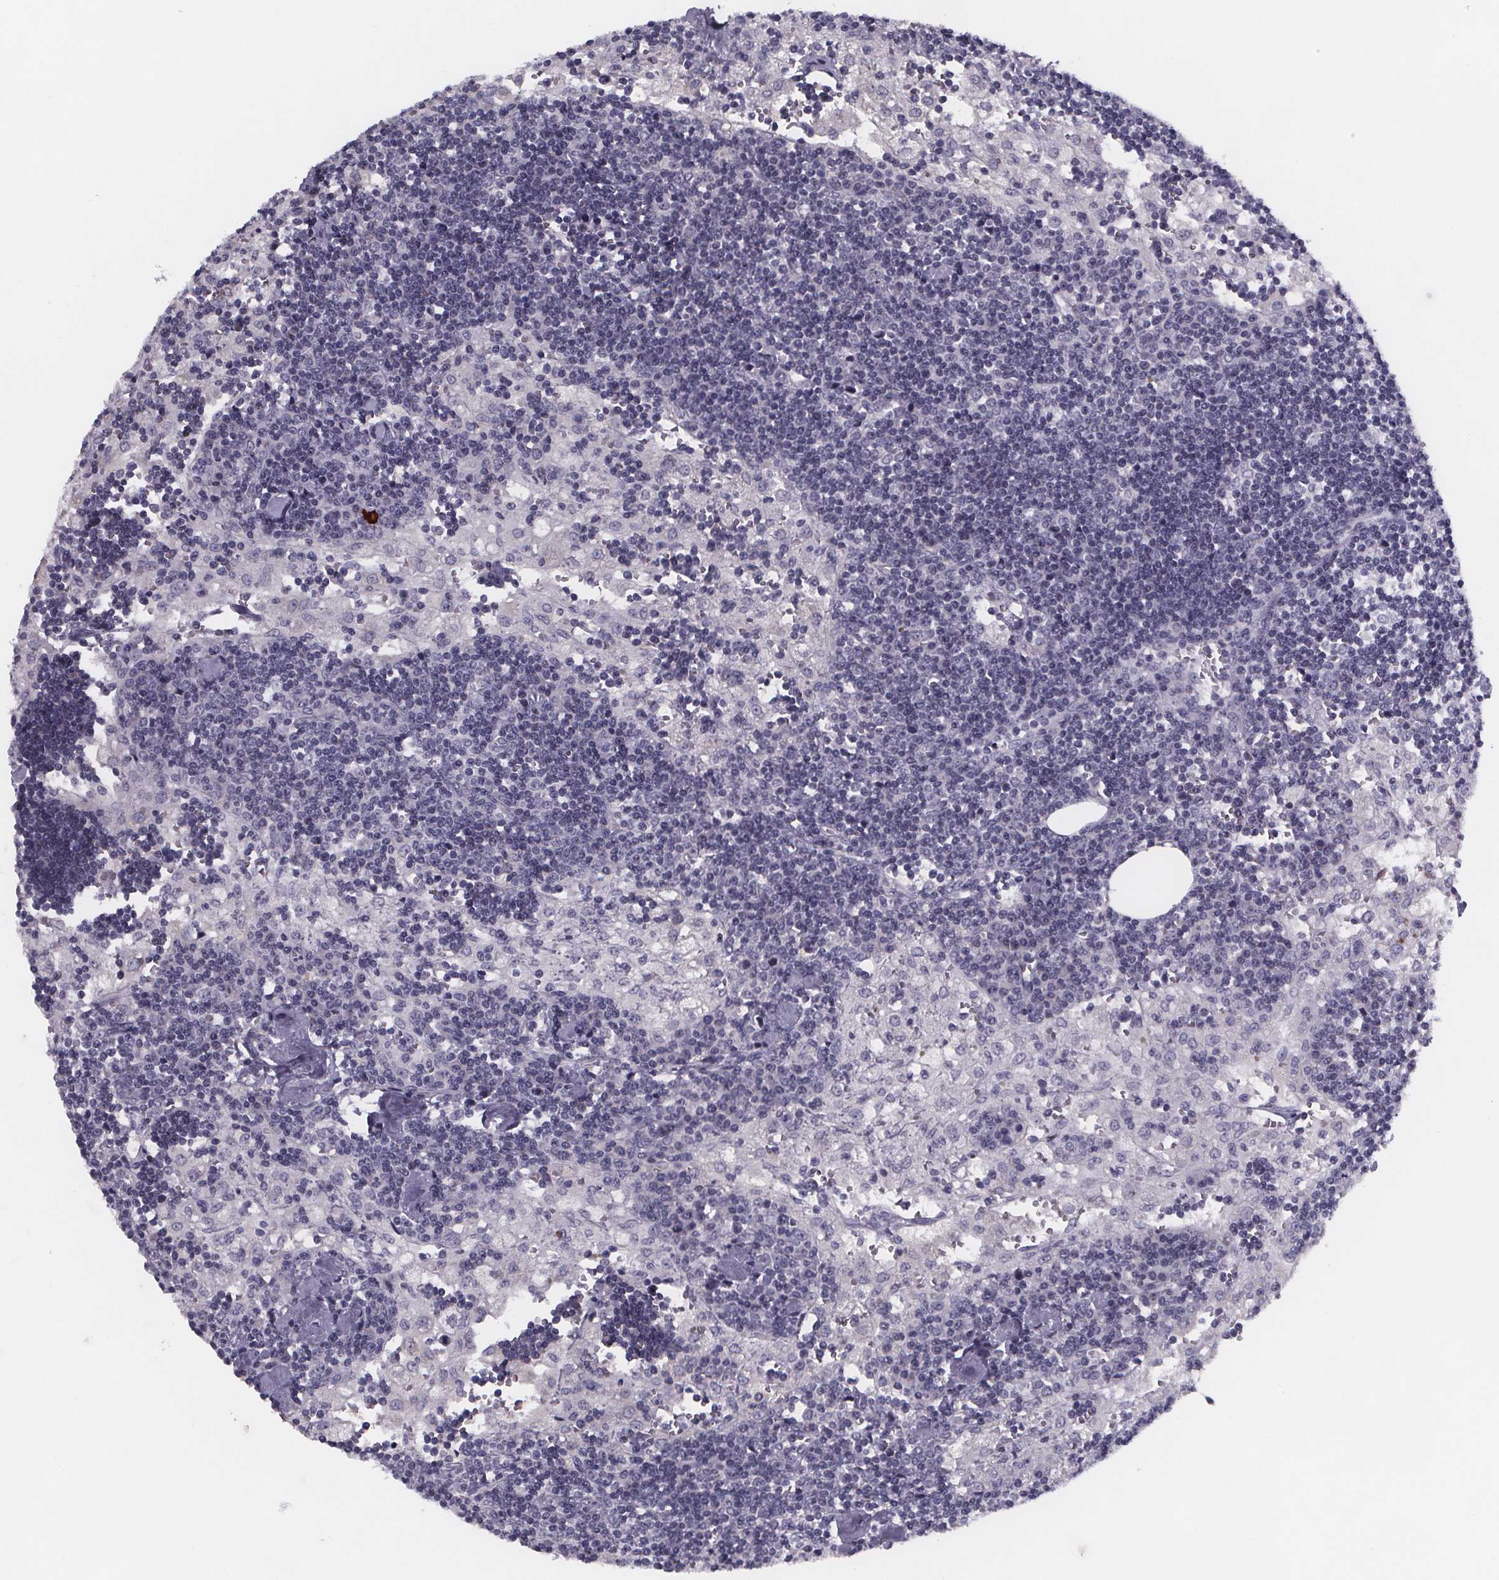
{"staining": {"intensity": "negative", "quantity": "none", "location": "none"}, "tissue": "lymph node", "cell_type": "Germinal center cells", "image_type": "normal", "snomed": [{"axis": "morphology", "description": "Normal tissue, NOS"}, {"axis": "topography", "description": "Lymph node"}], "caption": "High power microscopy photomicrograph of an immunohistochemistry micrograph of benign lymph node, revealing no significant staining in germinal center cells. Nuclei are stained in blue.", "gene": "PAH", "patient": {"sex": "male", "age": 55}}